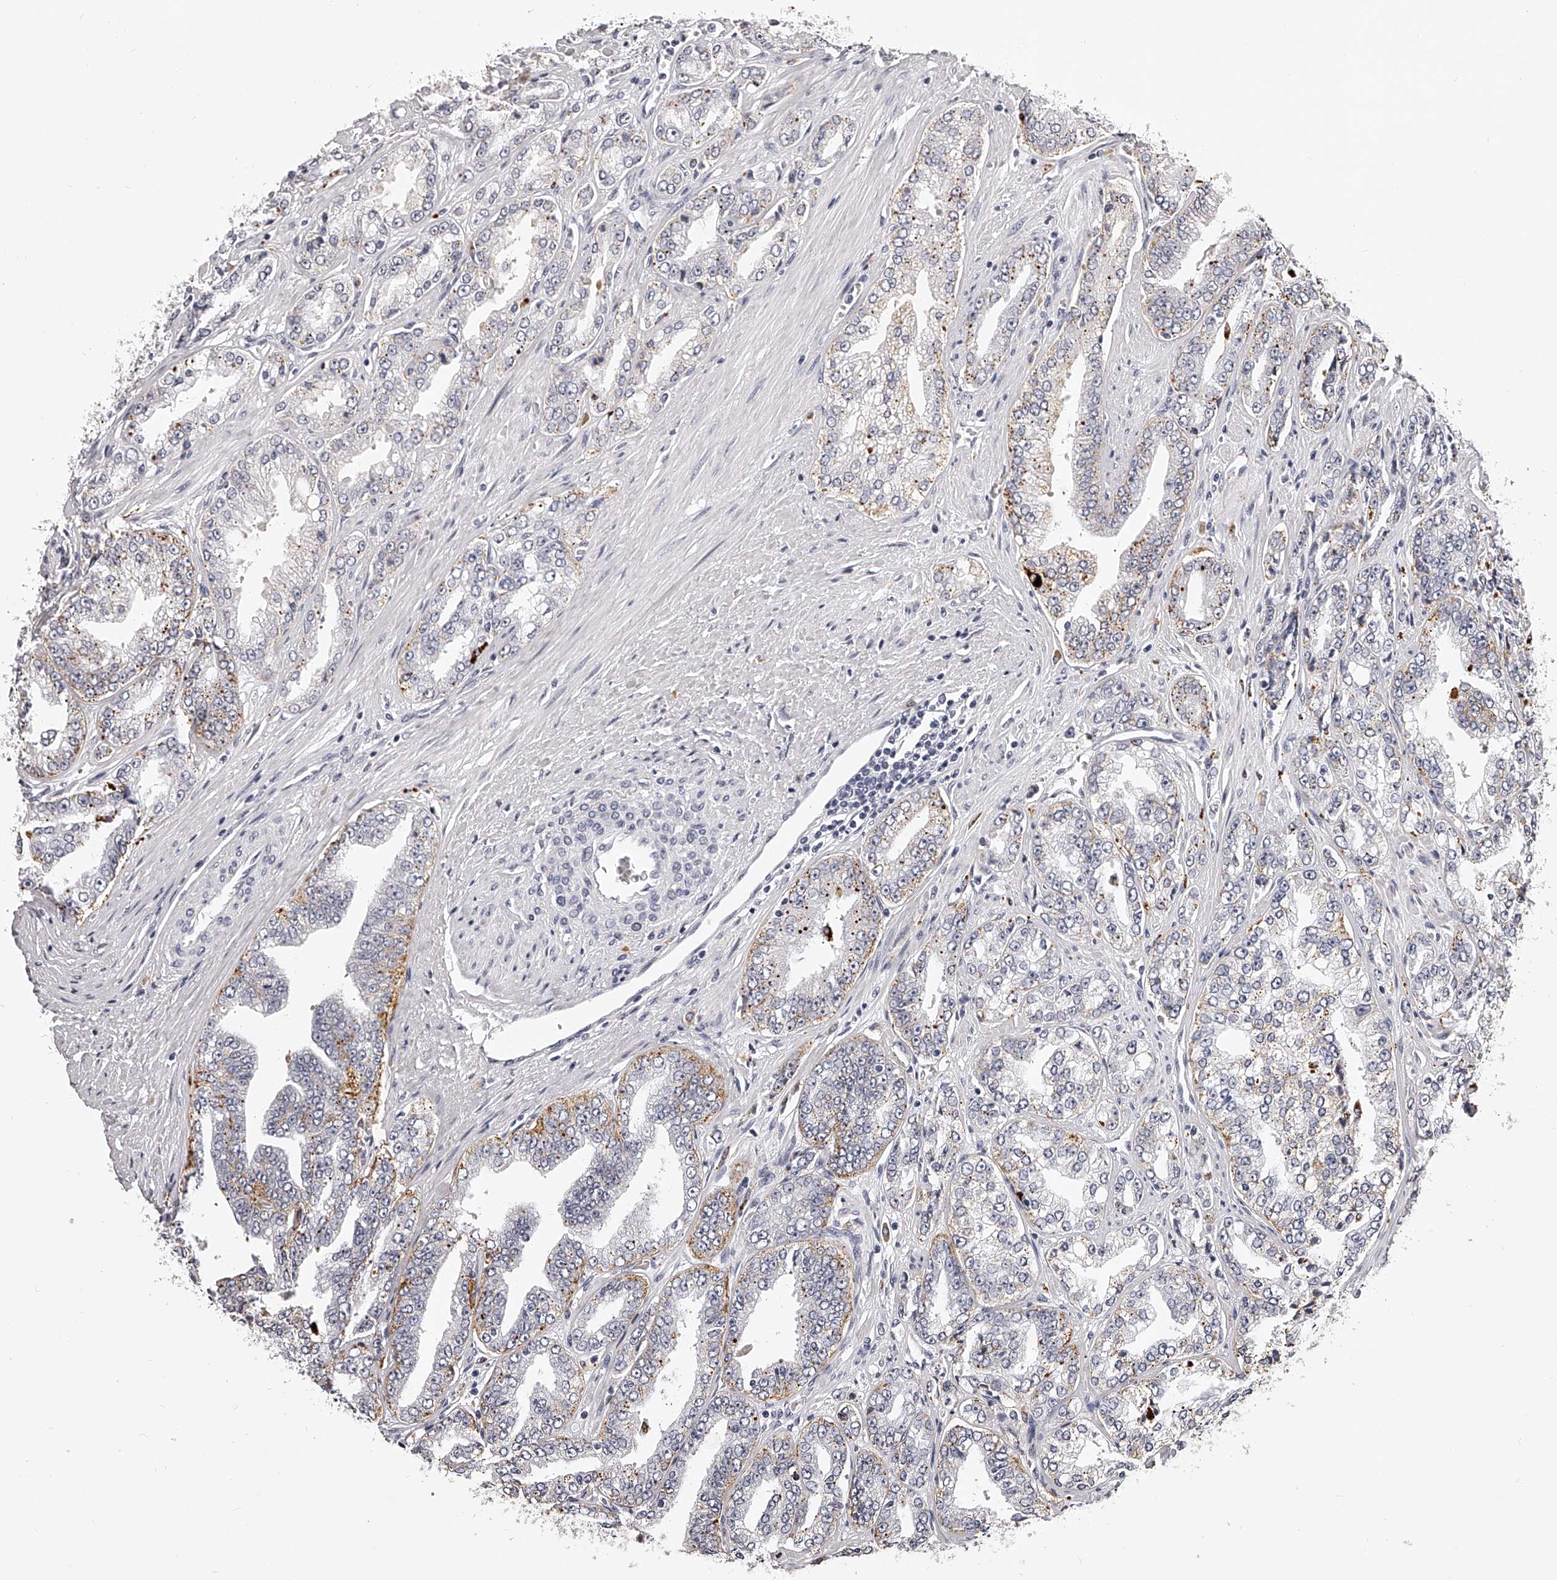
{"staining": {"intensity": "moderate", "quantity": "<25%", "location": "cytoplasmic/membranous"}, "tissue": "prostate cancer", "cell_type": "Tumor cells", "image_type": "cancer", "snomed": [{"axis": "morphology", "description": "Adenocarcinoma, High grade"}, {"axis": "topography", "description": "Prostate"}], "caption": "A high-resolution image shows IHC staining of prostate cancer, which exhibits moderate cytoplasmic/membranous staining in about <25% of tumor cells. Ihc stains the protein of interest in brown and the nuclei are stained blue.", "gene": "DMRT1", "patient": {"sex": "male", "age": 71}}